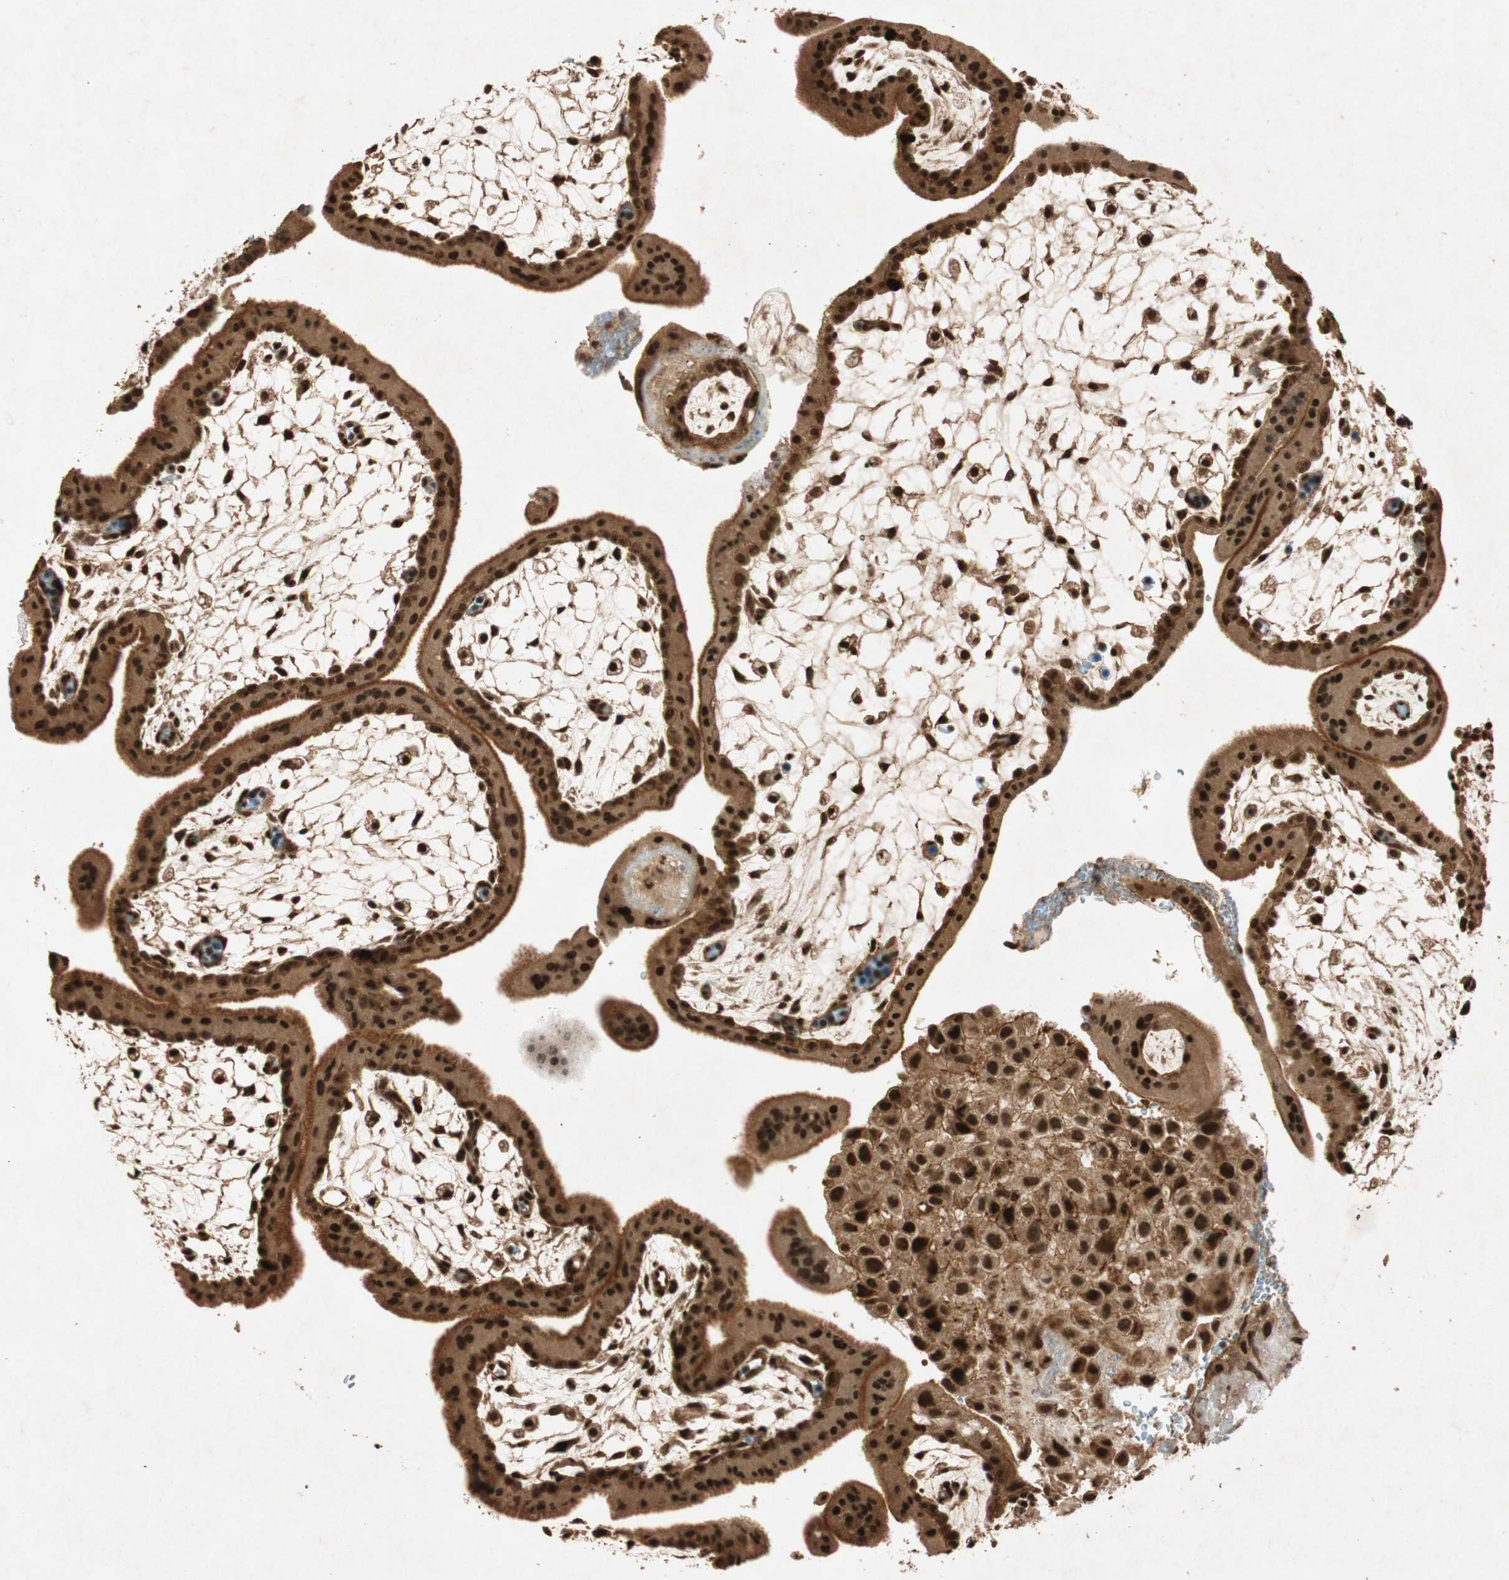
{"staining": {"intensity": "strong", "quantity": ">75%", "location": "cytoplasmic/membranous,nuclear"}, "tissue": "placenta", "cell_type": "Decidual cells", "image_type": "normal", "snomed": [{"axis": "morphology", "description": "Normal tissue, NOS"}, {"axis": "topography", "description": "Placenta"}], "caption": "High-power microscopy captured an immunohistochemistry micrograph of unremarkable placenta, revealing strong cytoplasmic/membranous,nuclear expression in approximately >75% of decidual cells. The protein of interest is stained brown, and the nuclei are stained in blue (DAB (3,3'-diaminobenzidine) IHC with brightfield microscopy, high magnification).", "gene": "ALKBH5", "patient": {"sex": "female", "age": 35}}